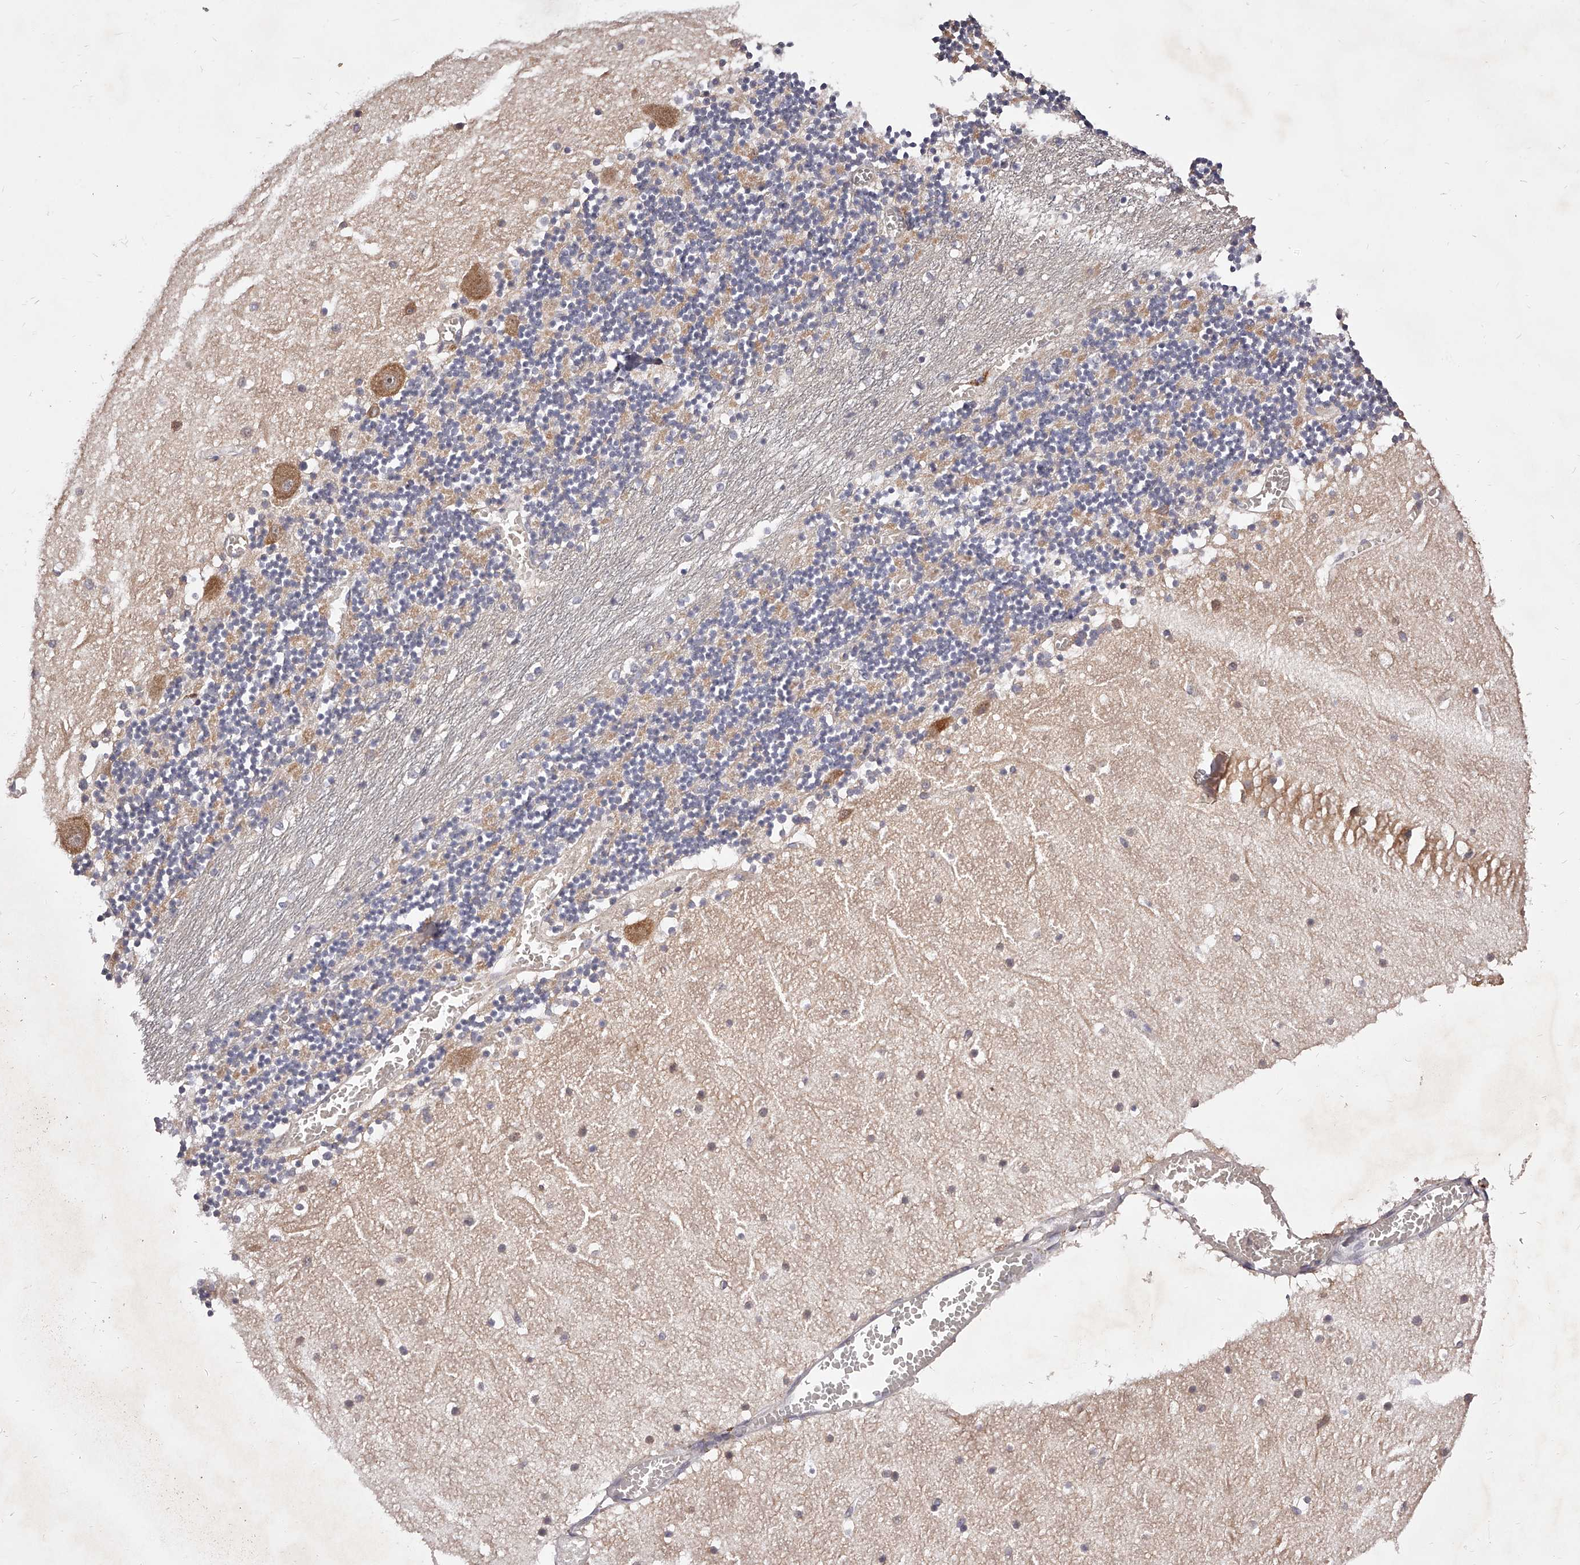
{"staining": {"intensity": "weak", "quantity": "<25%", "location": "cytoplasmic/membranous"}, "tissue": "cerebellum", "cell_type": "Cells in granular layer", "image_type": "normal", "snomed": [{"axis": "morphology", "description": "Normal tissue, NOS"}, {"axis": "topography", "description": "Cerebellum"}], "caption": "Immunohistochemistry (IHC) of normal cerebellum demonstrates no positivity in cells in granular layer. (DAB immunohistochemistry (IHC) with hematoxylin counter stain).", "gene": "PHACTR1", "patient": {"sex": "female", "age": 28}}